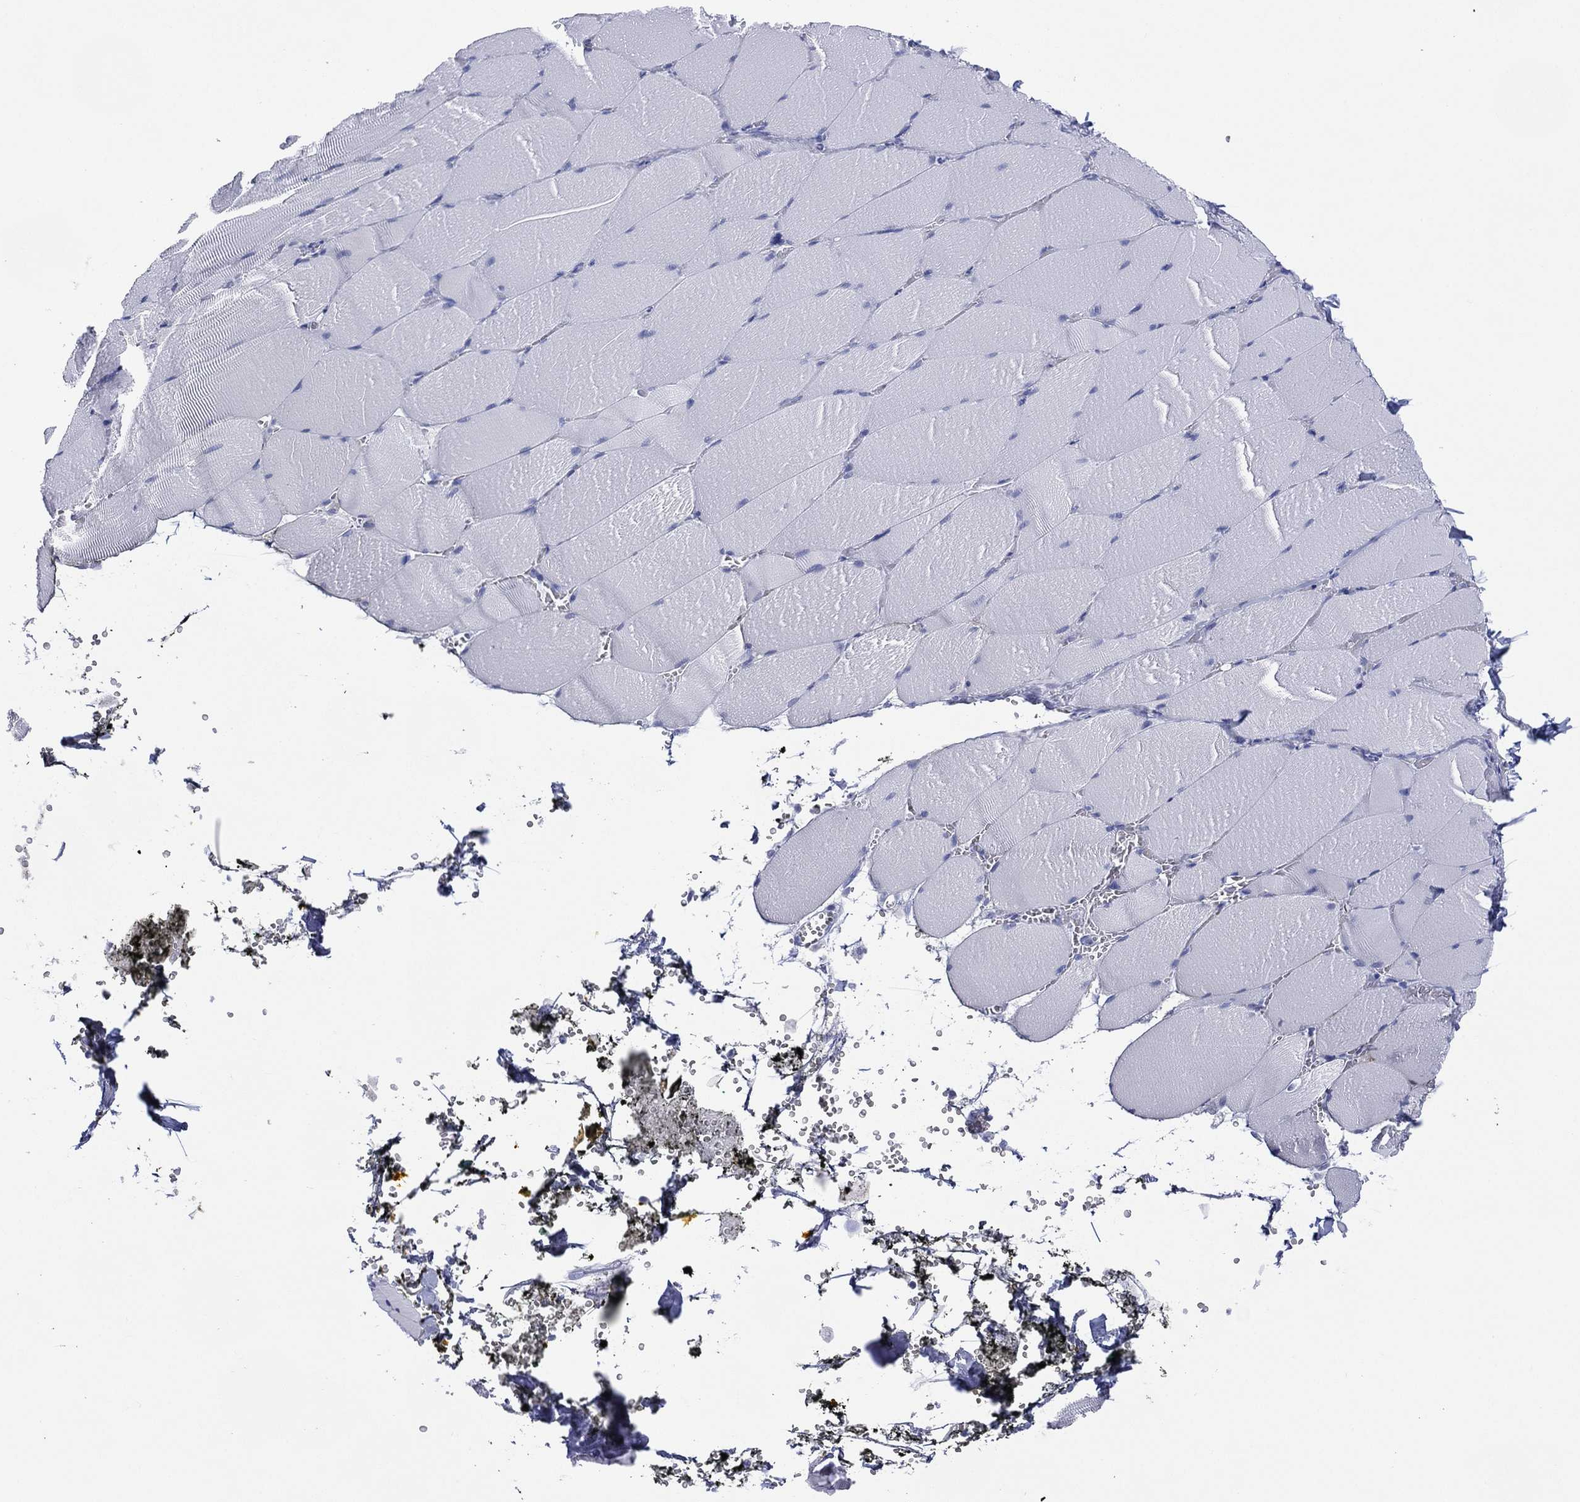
{"staining": {"intensity": "negative", "quantity": "none", "location": "none"}, "tissue": "skeletal muscle", "cell_type": "Myocytes", "image_type": "normal", "snomed": [{"axis": "morphology", "description": "Normal tissue, NOS"}, {"axis": "topography", "description": "Skeletal muscle"}], "caption": "Immunohistochemical staining of benign skeletal muscle demonstrates no significant expression in myocytes.", "gene": "DSG1", "patient": {"sex": "male", "age": 56}}